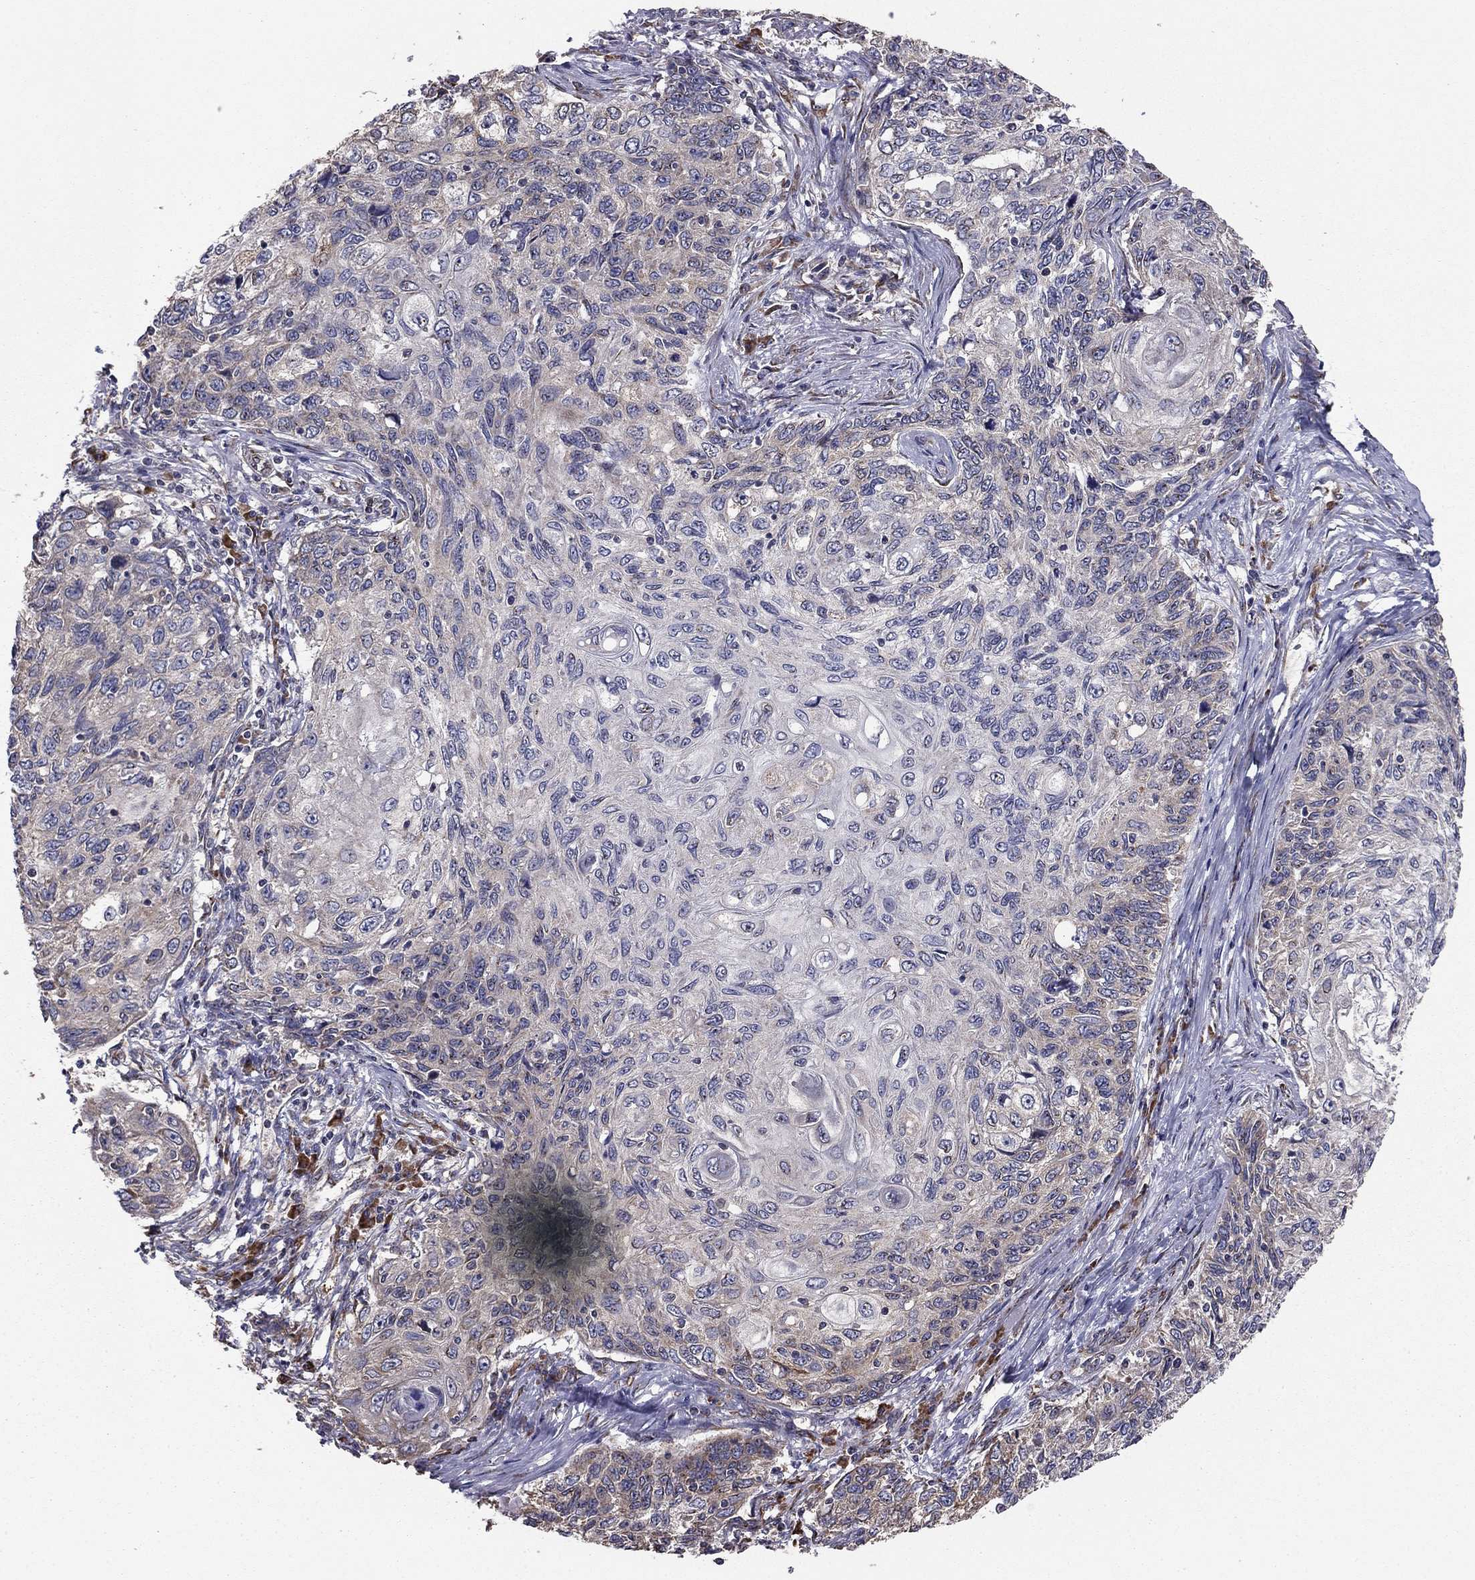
{"staining": {"intensity": "negative", "quantity": "none", "location": "none"}, "tissue": "skin cancer", "cell_type": "Tumor cells", "image_type": "cancer", "snomed": [{"axis": "morphology", "description": "Squamous cell carcinoma, NOS"}, {"axis": "topography", "description": "Skin"}], "caption": "This image is of skin cancer (squamous cell carcinoma) stained with immunohistochemistry to label a protein in brown with the nuclei are counter-stained blue. There is no positivity in tumor cells.", "gene": "NKIRAS1", "patient": {"sex": "male", "age": 92}}